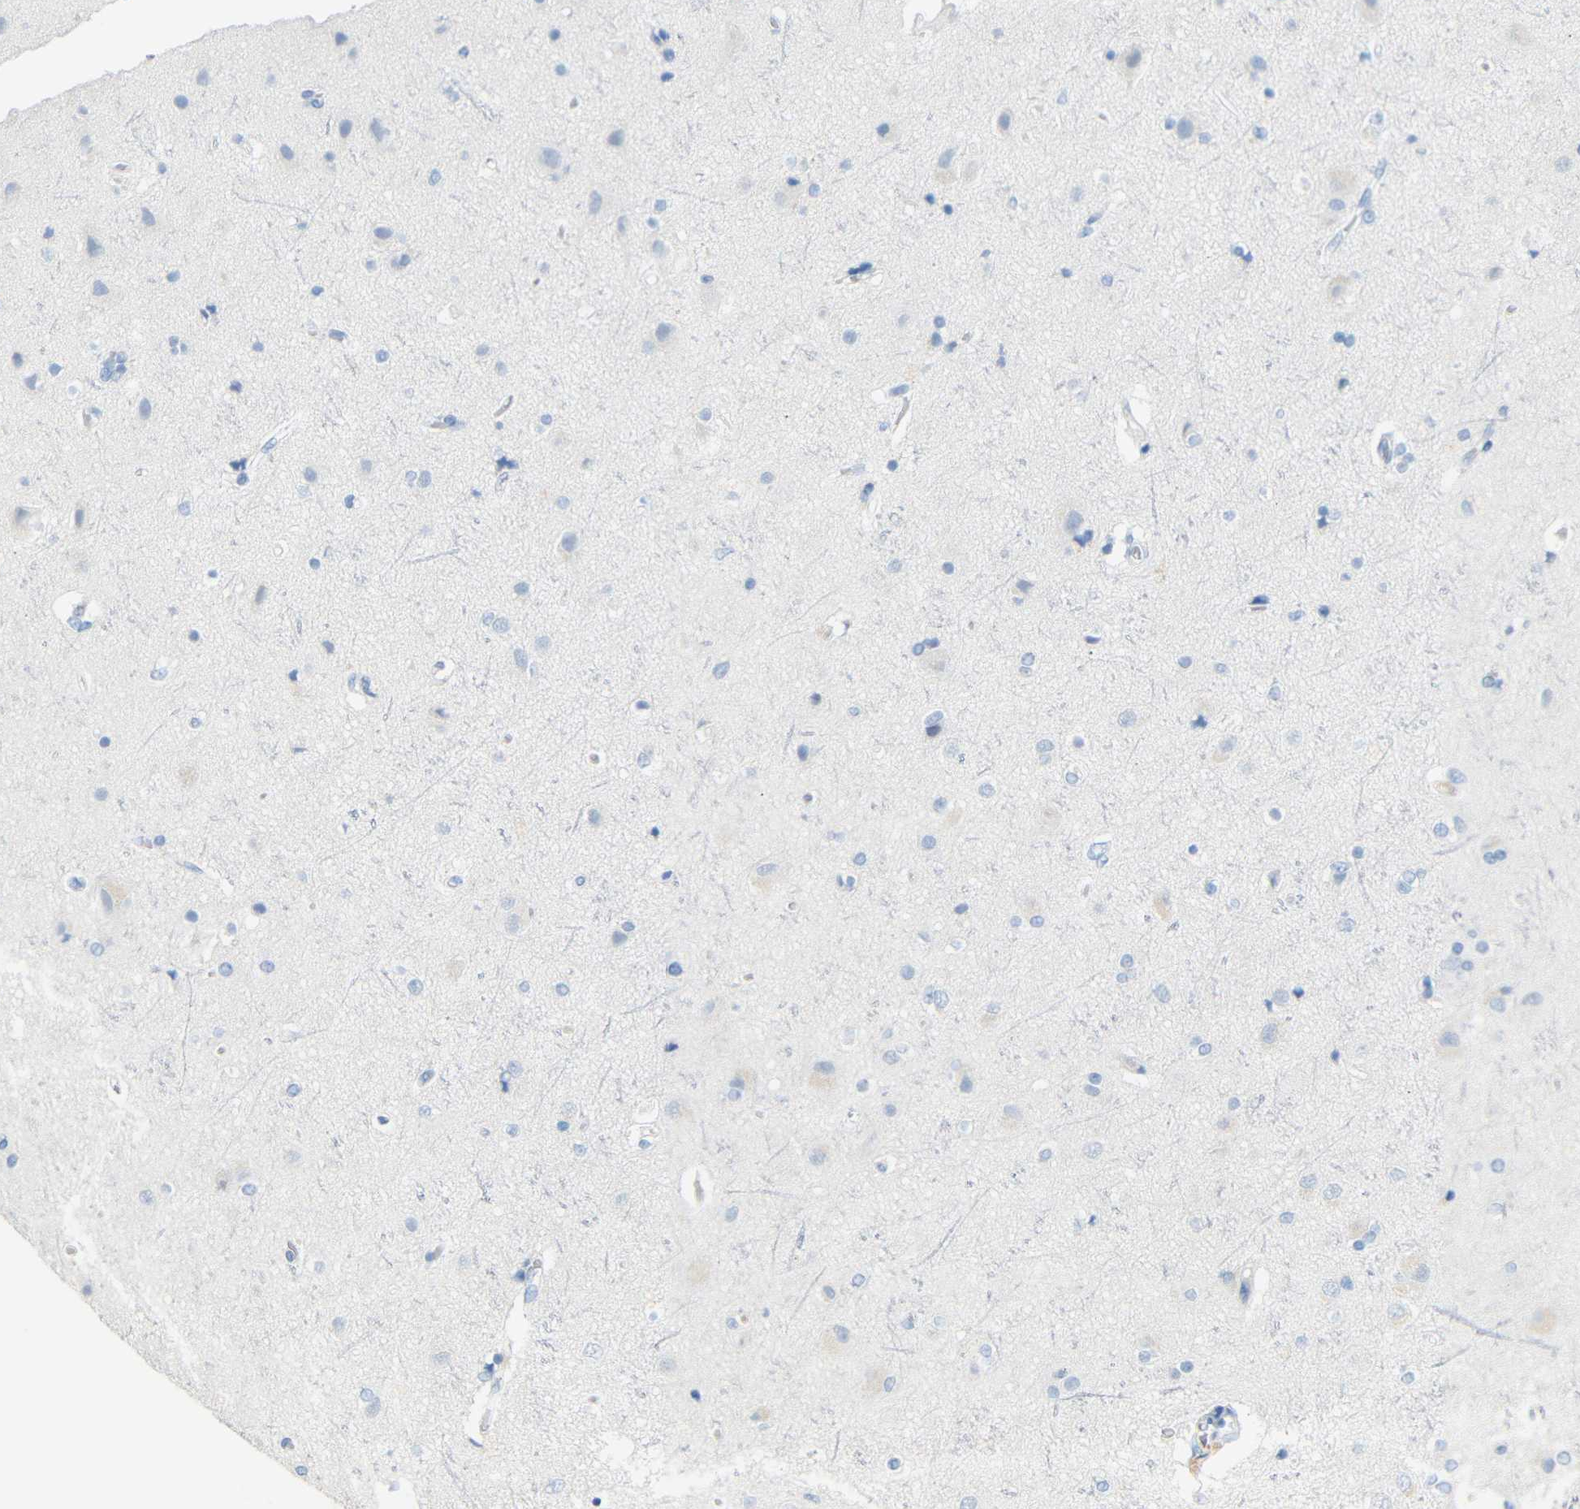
{"staining": {"intensity": "negative", "quantity": "none", "location": "none"}, "tissue": "cerebral cortex", "cell_type": "Endothelial cells", "image_type": "normal", "snomed": [{"axis": "morphology", "description": "Normal tissue, NOS"}, {"axis": "topography", "description": "Cerebral cortex"}], "caption": "IHC histopathology image of unremarkable cerebral cortex: human cerebral cortex stained with DAB exhibits no significant protein staining in endothelial cells. Brightfield microscopy of immunohistochemistry stained with DAB (3,3'-diaminobenzidine) (brown) and hematoxylin (blue), captured at high magnification.", "gene": "DYNAP", "patient": {"sex": "female", "age": 54}}